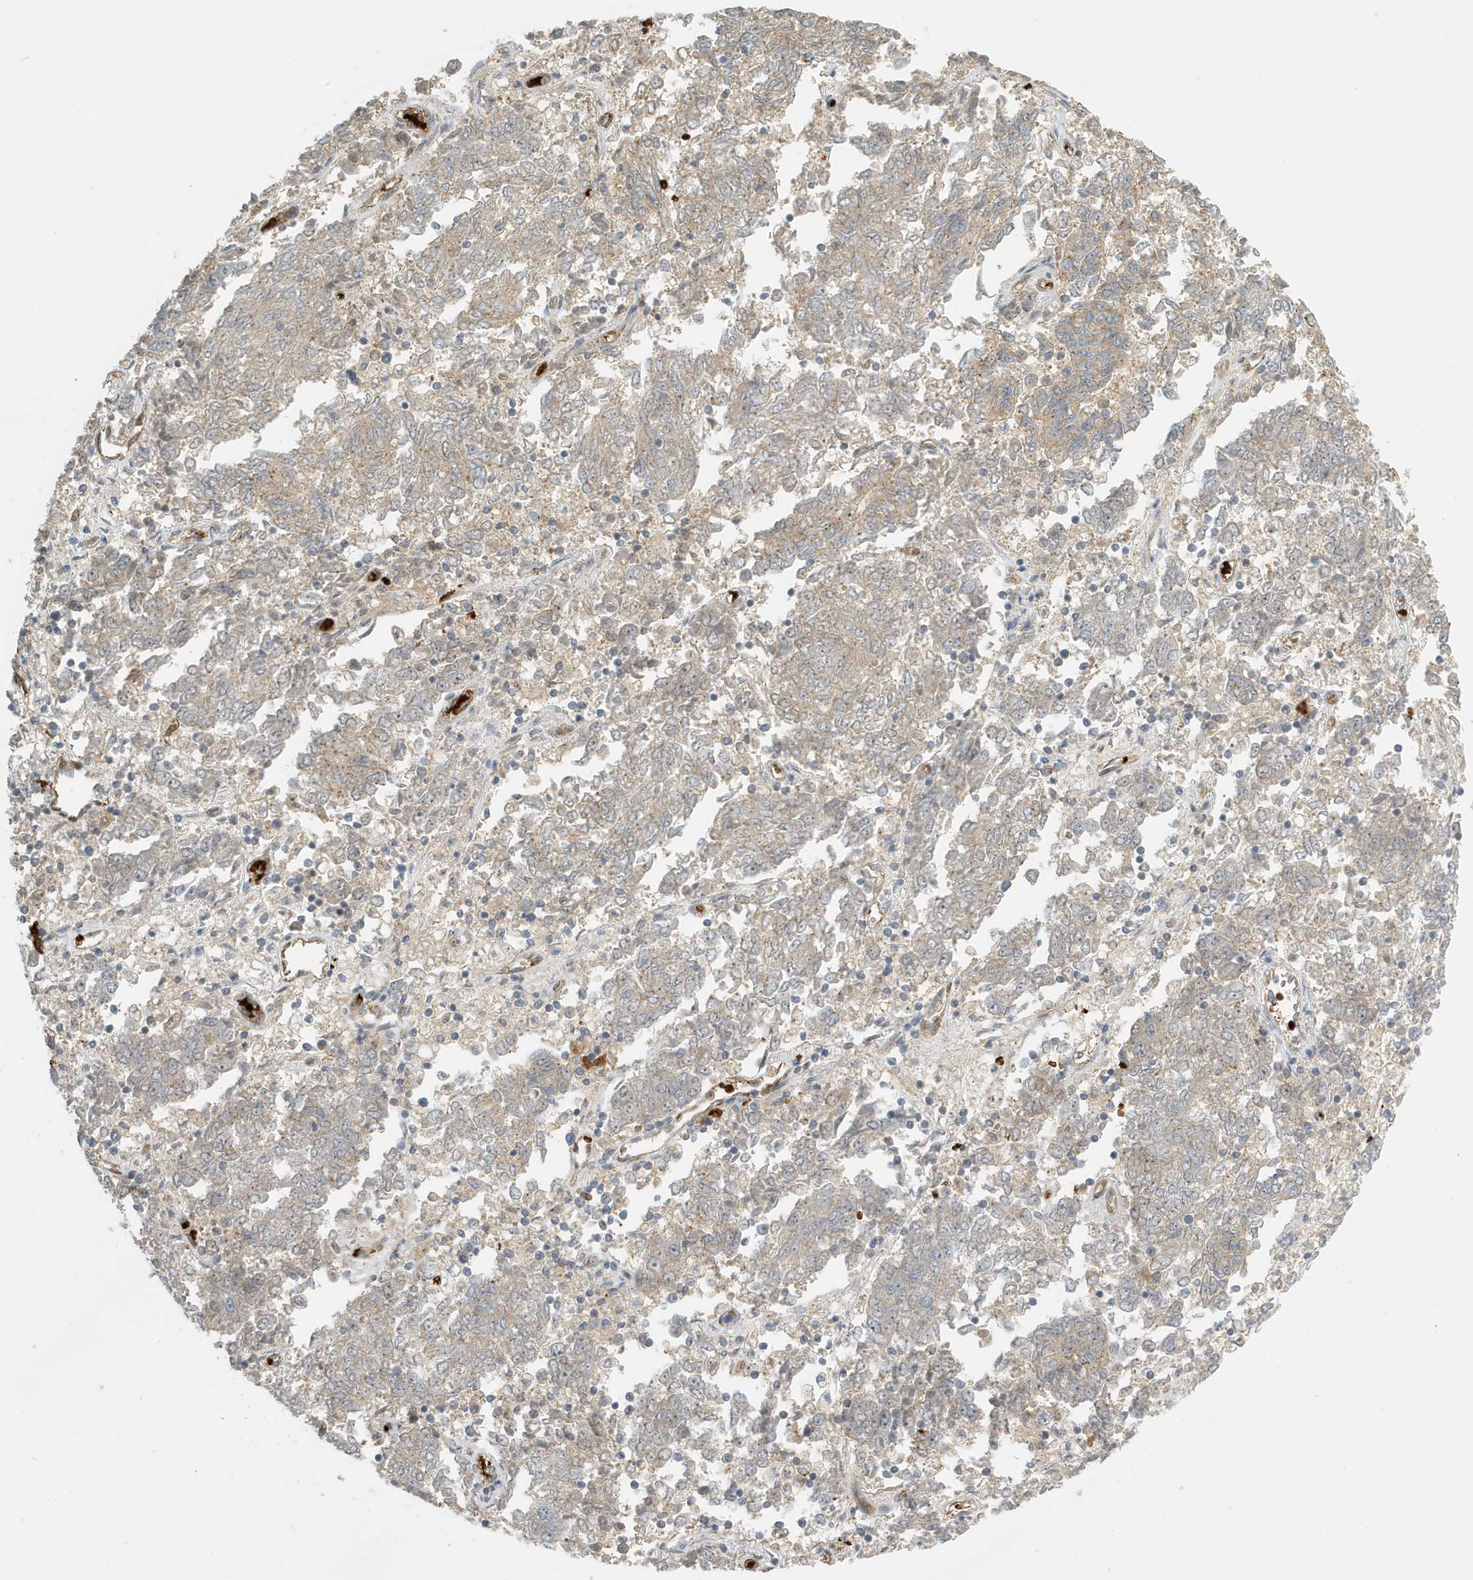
{"staining": {"intensity": "weak", "quantity": "<25%", "location": "cytoplasmic/membranous"}, "tissue": "endometrial cancer", "cell_type": "Tumor cells", "image_type": "cancer", "snomed": [{"axis": "morphology", "description": "Adenocarcinoma, NOS"}, {"axis": "topography", "description": "Endometrium"}], "caption": "Immunohistochemistry (IHC) micrograph of endometrial cancer stained for a protein (brown), which demonstrates no expression in tumor cells.", "gene": "FYCO1", "patient": {"sex": "female", "age": 80}}